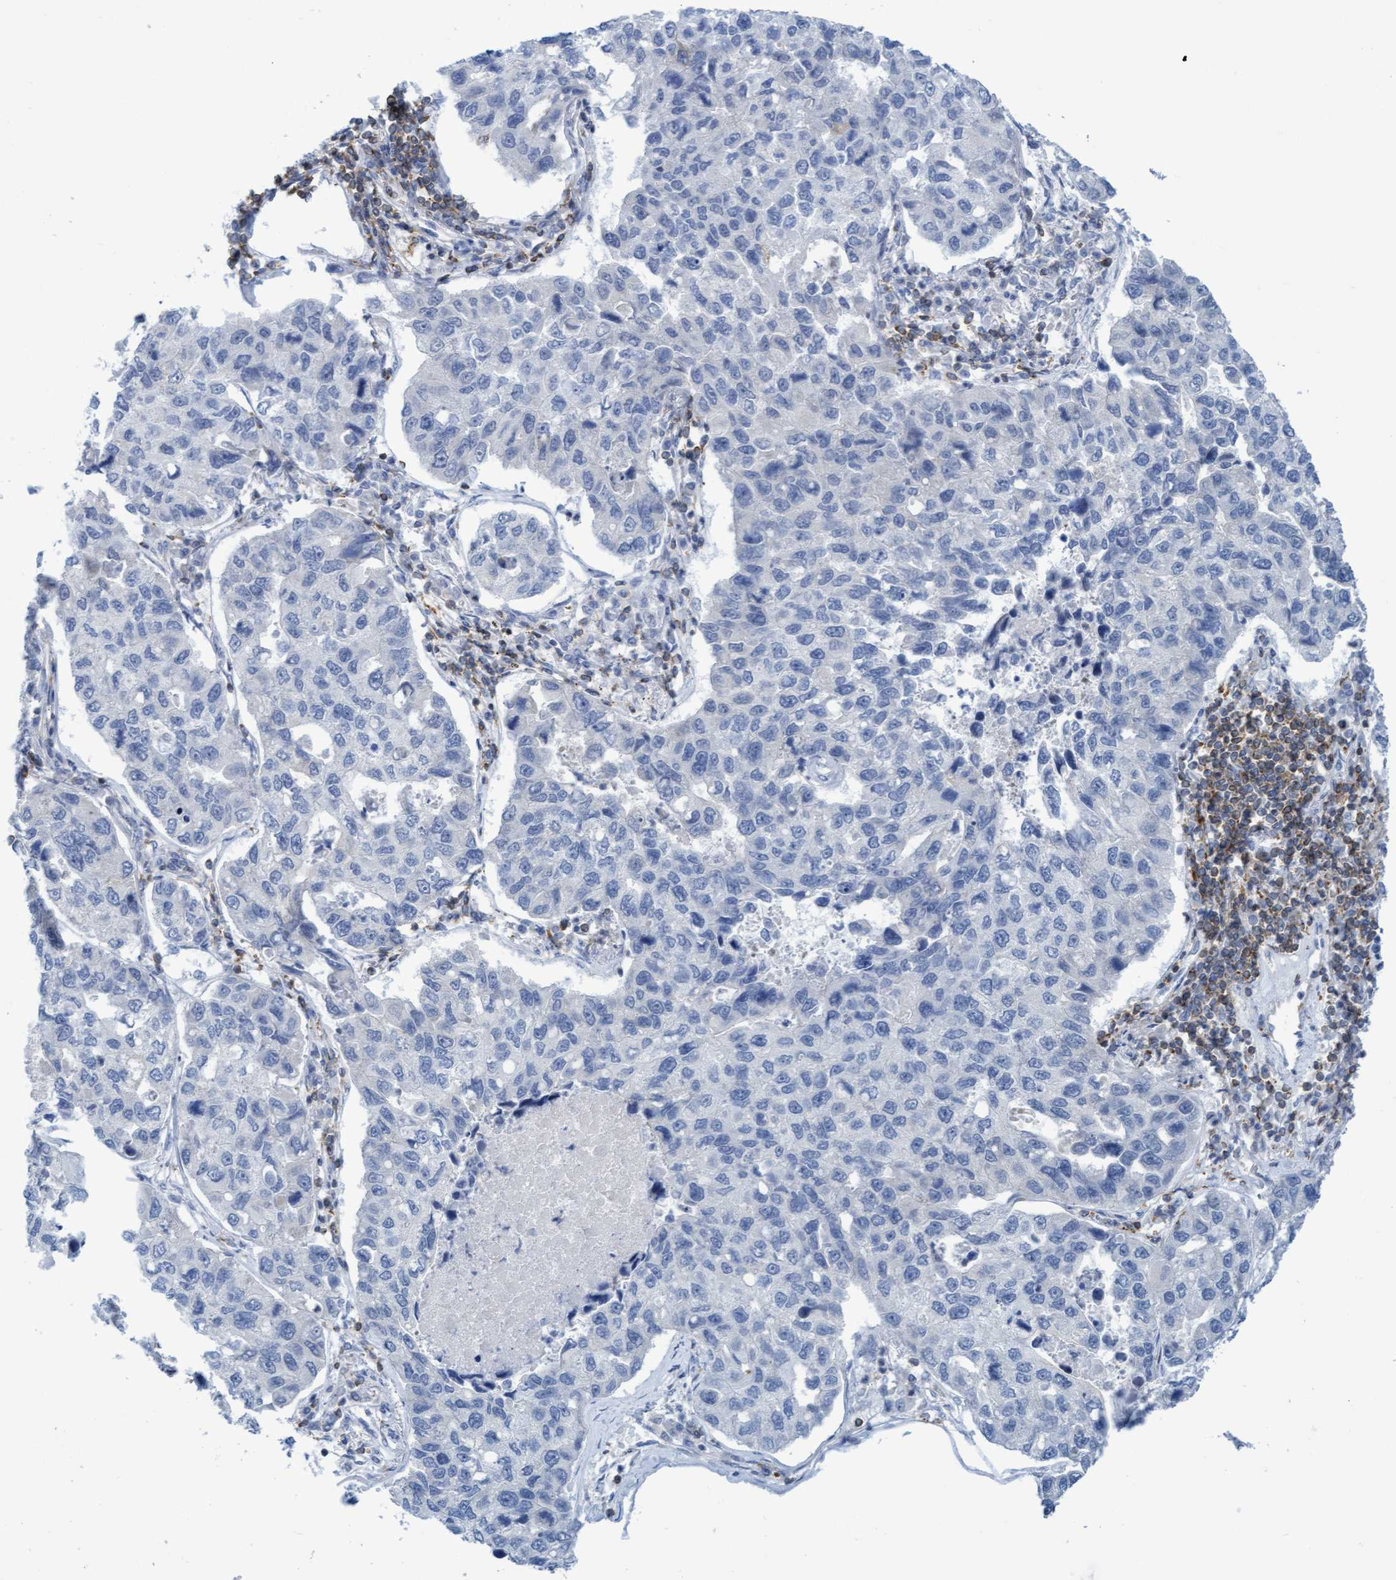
{"staining": {"intensity": "negative", "quantity": "none", "location": "none"}, "tissue": "lung cancer", "cell_type": "Tumor cells", "image_type": "cancer", "snomed": [{"axis": "morphology", "description": "Adenocarcinoma, NOS"}, {"axis": "topography", "description": "Lung"}], "caption": "Immunohistochemical staining of human adenocarcinoma (lung) exhibits no significant positivity in tumor cells. (DAB immunohistochemistry (IHC) visualized using brightfield microscopy, high magnification).", "gene": "FNBP1", "patient": {"sex": "male", "age": 64}}